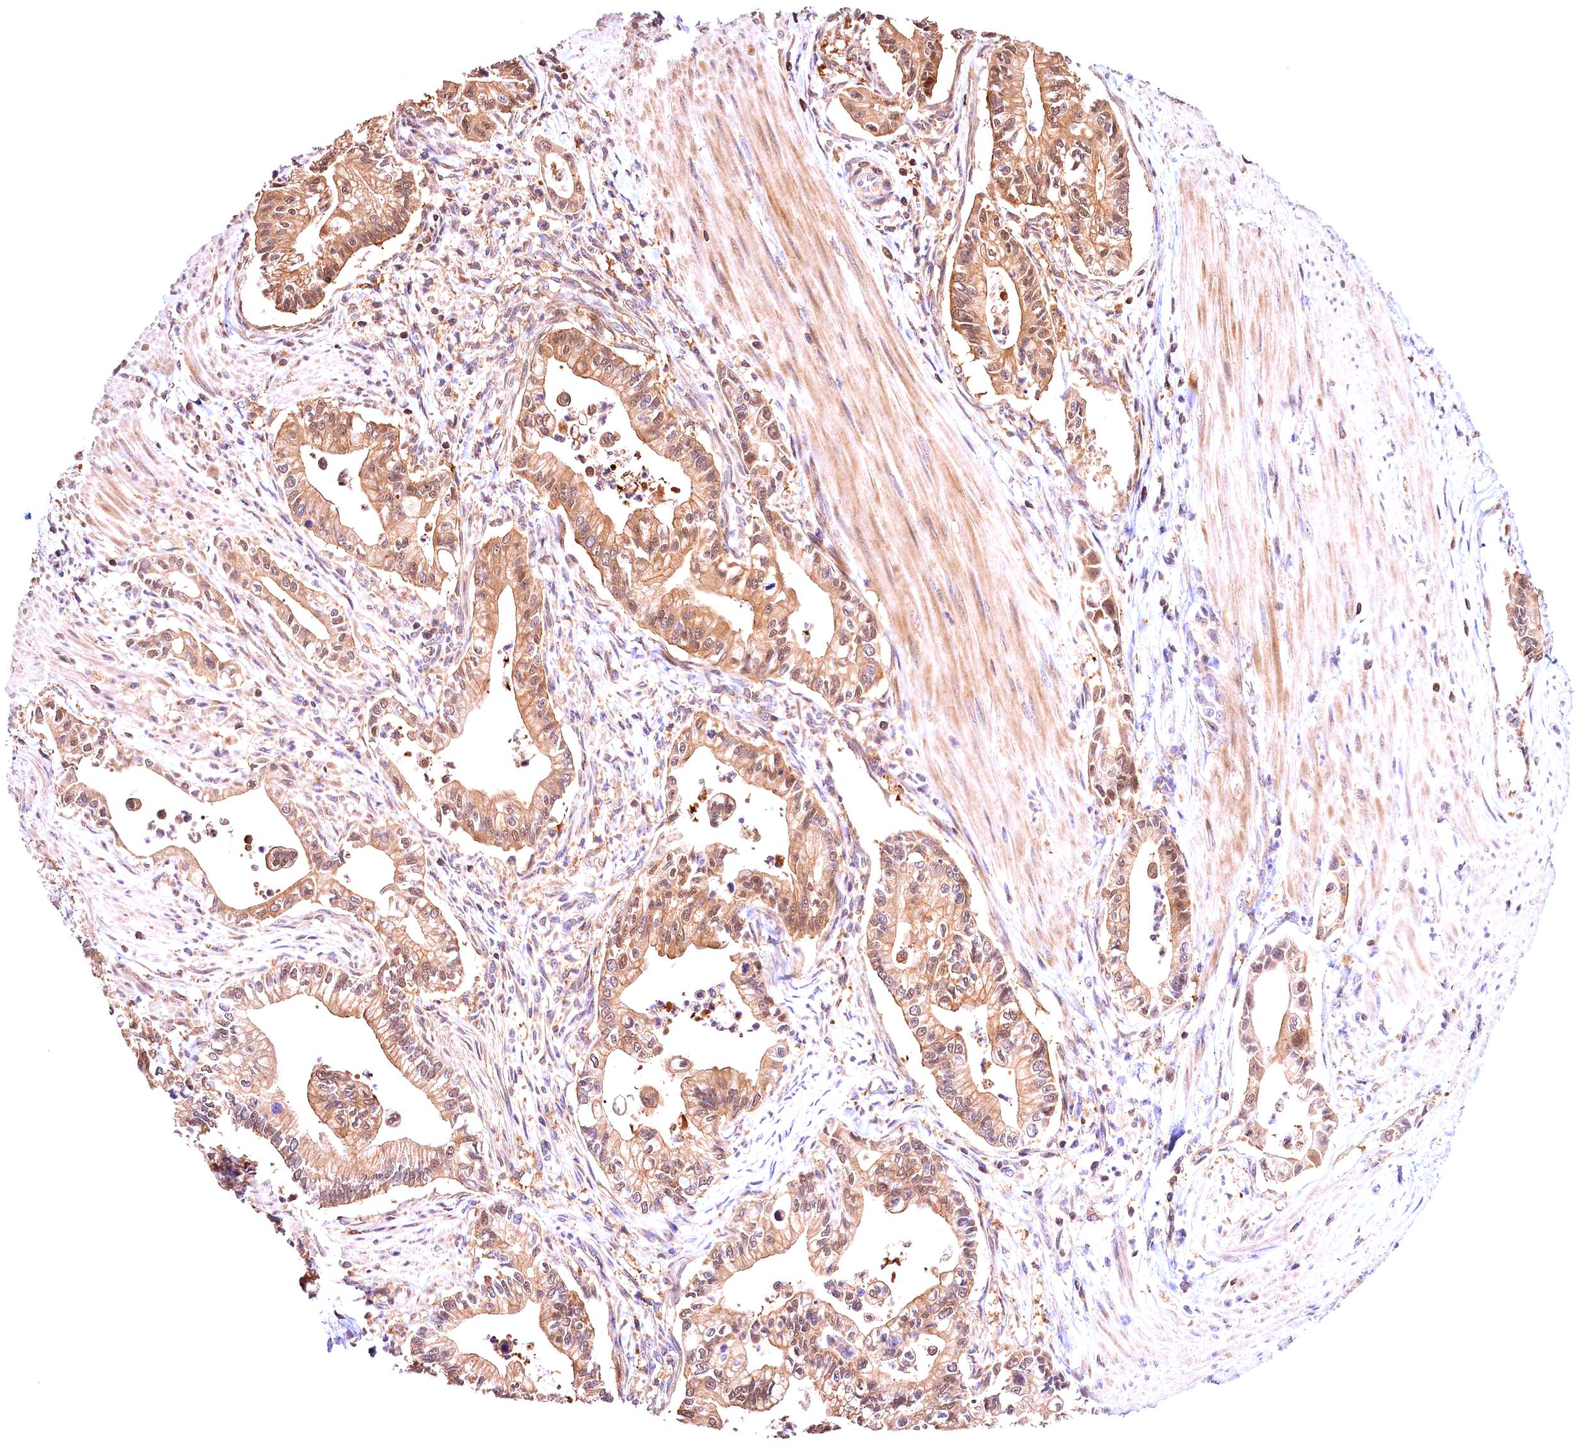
{"staining": {"intensity": "moderate", "quantity": ">75%", "location": "cytoplasmic/membranous,nuclear"}, "tissue": "pancreatic cancer", "cell_type": "Tumor cells", "image_type": "cancer", "snomed": [{"axis": "morphology", "description": "Adenocarcinoma, NOS"}, {"axis": "topography", "description": "Pancreas"}], "caption": "DAB (3,3'-diaminobenzidine) immunohistochemical staining of pancreatic cancer shows moderate cytoplasmic/membranous and nuclear protein positivity in approximately >75% of tumor cells.", "gene": "KPTN", "patient": {"sex": "male", "age": 78}}